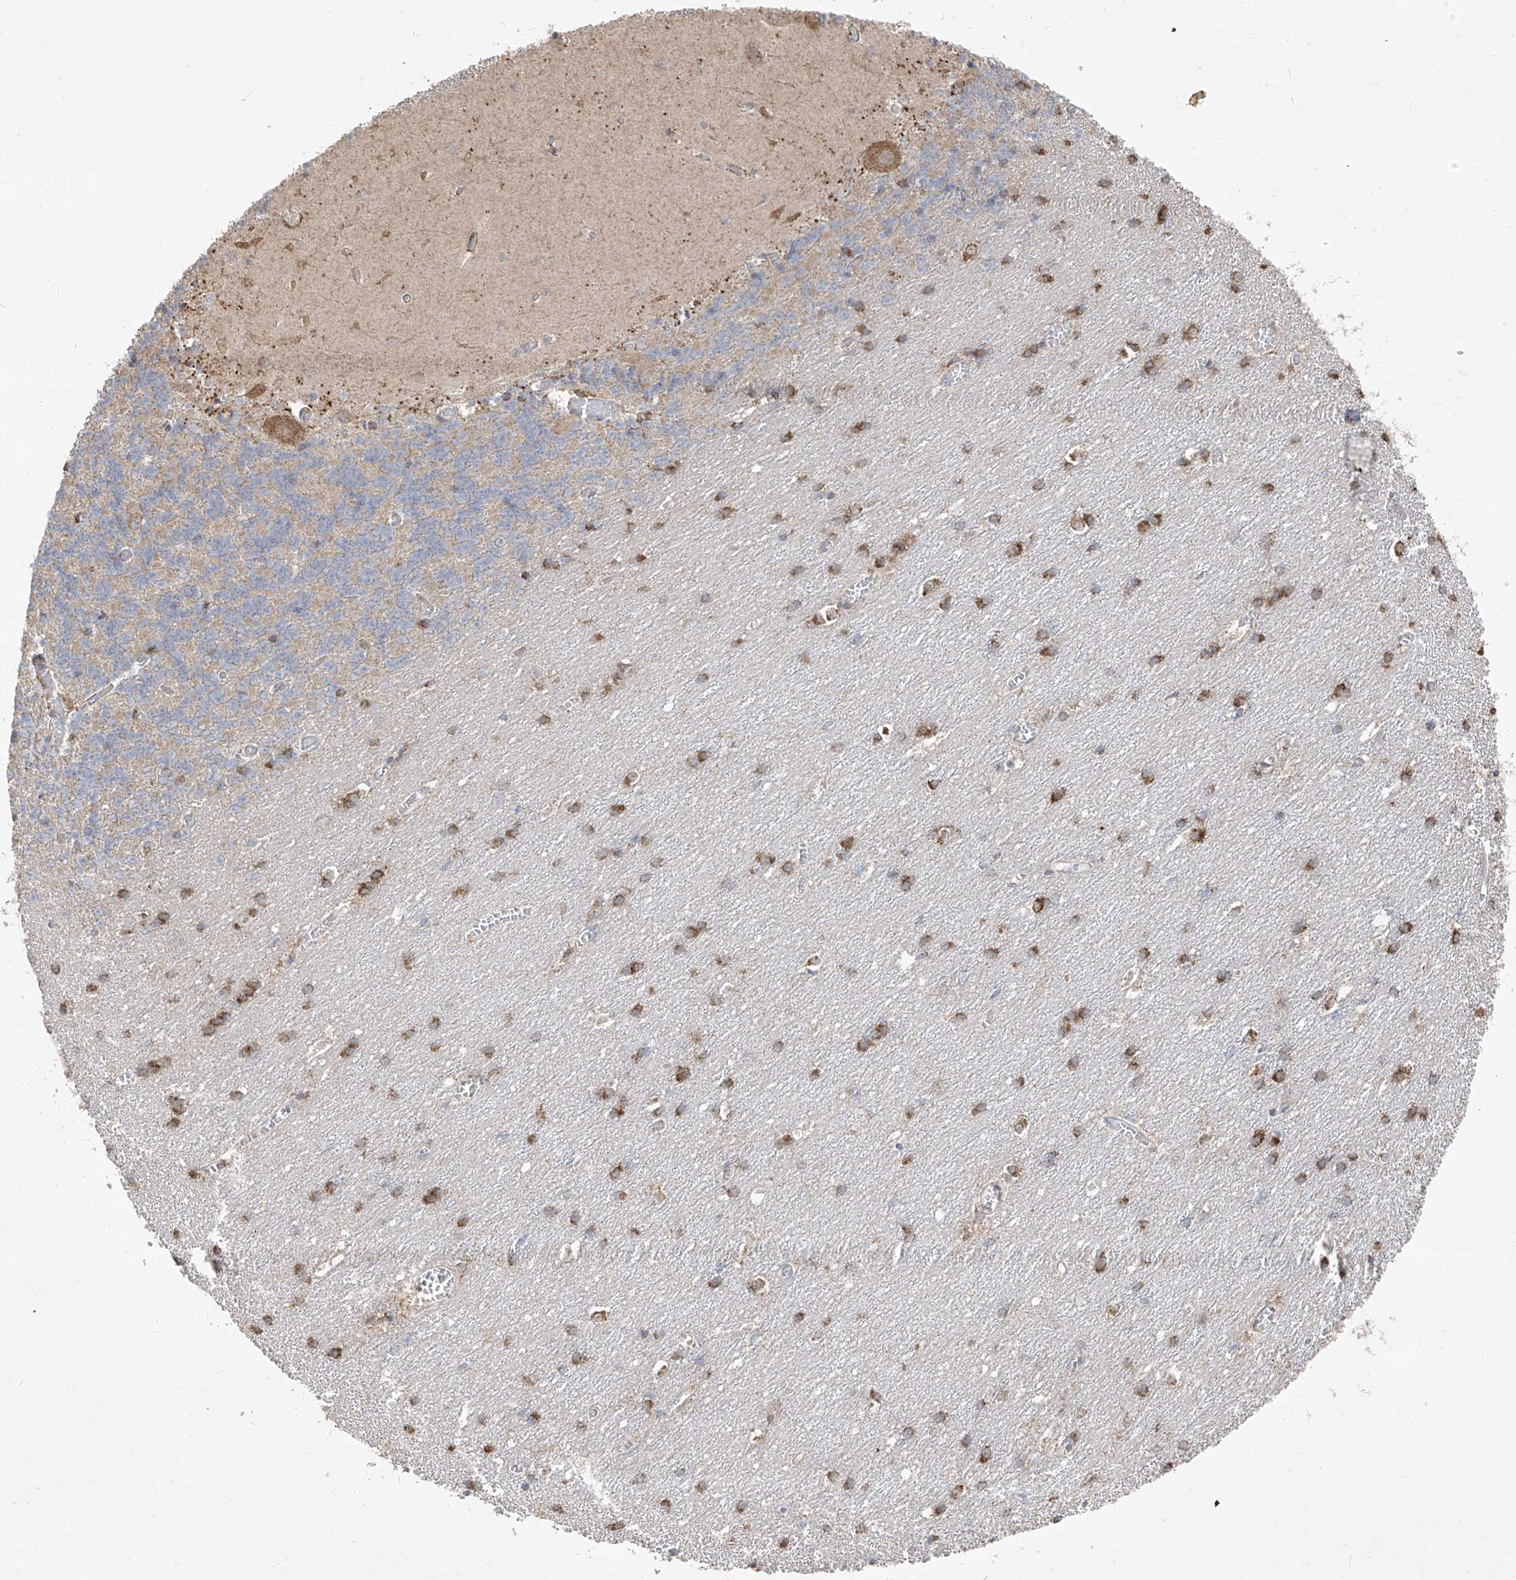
{"staining": {"intensity": "moderate", "quantity": "25%-75%", "location": "cytoplasmic/membranous"}, "tissue": "cerebellum", "cell_type": "Cells in granular layer", "image_type": "normal", "snomed": [{"axis": "morphology", "description": "Normal tissue, NOS"}, {"axis": "topography", "description": "Cerebellum"}], "caption": "A photomicrograph of human cerebellum stained for a protein demonstrates moderate cytoplasmic/membranous brown staining in cells in granular layer.", "gene": "ABCD3", "patient": {"sex": "male", "age": 37}}